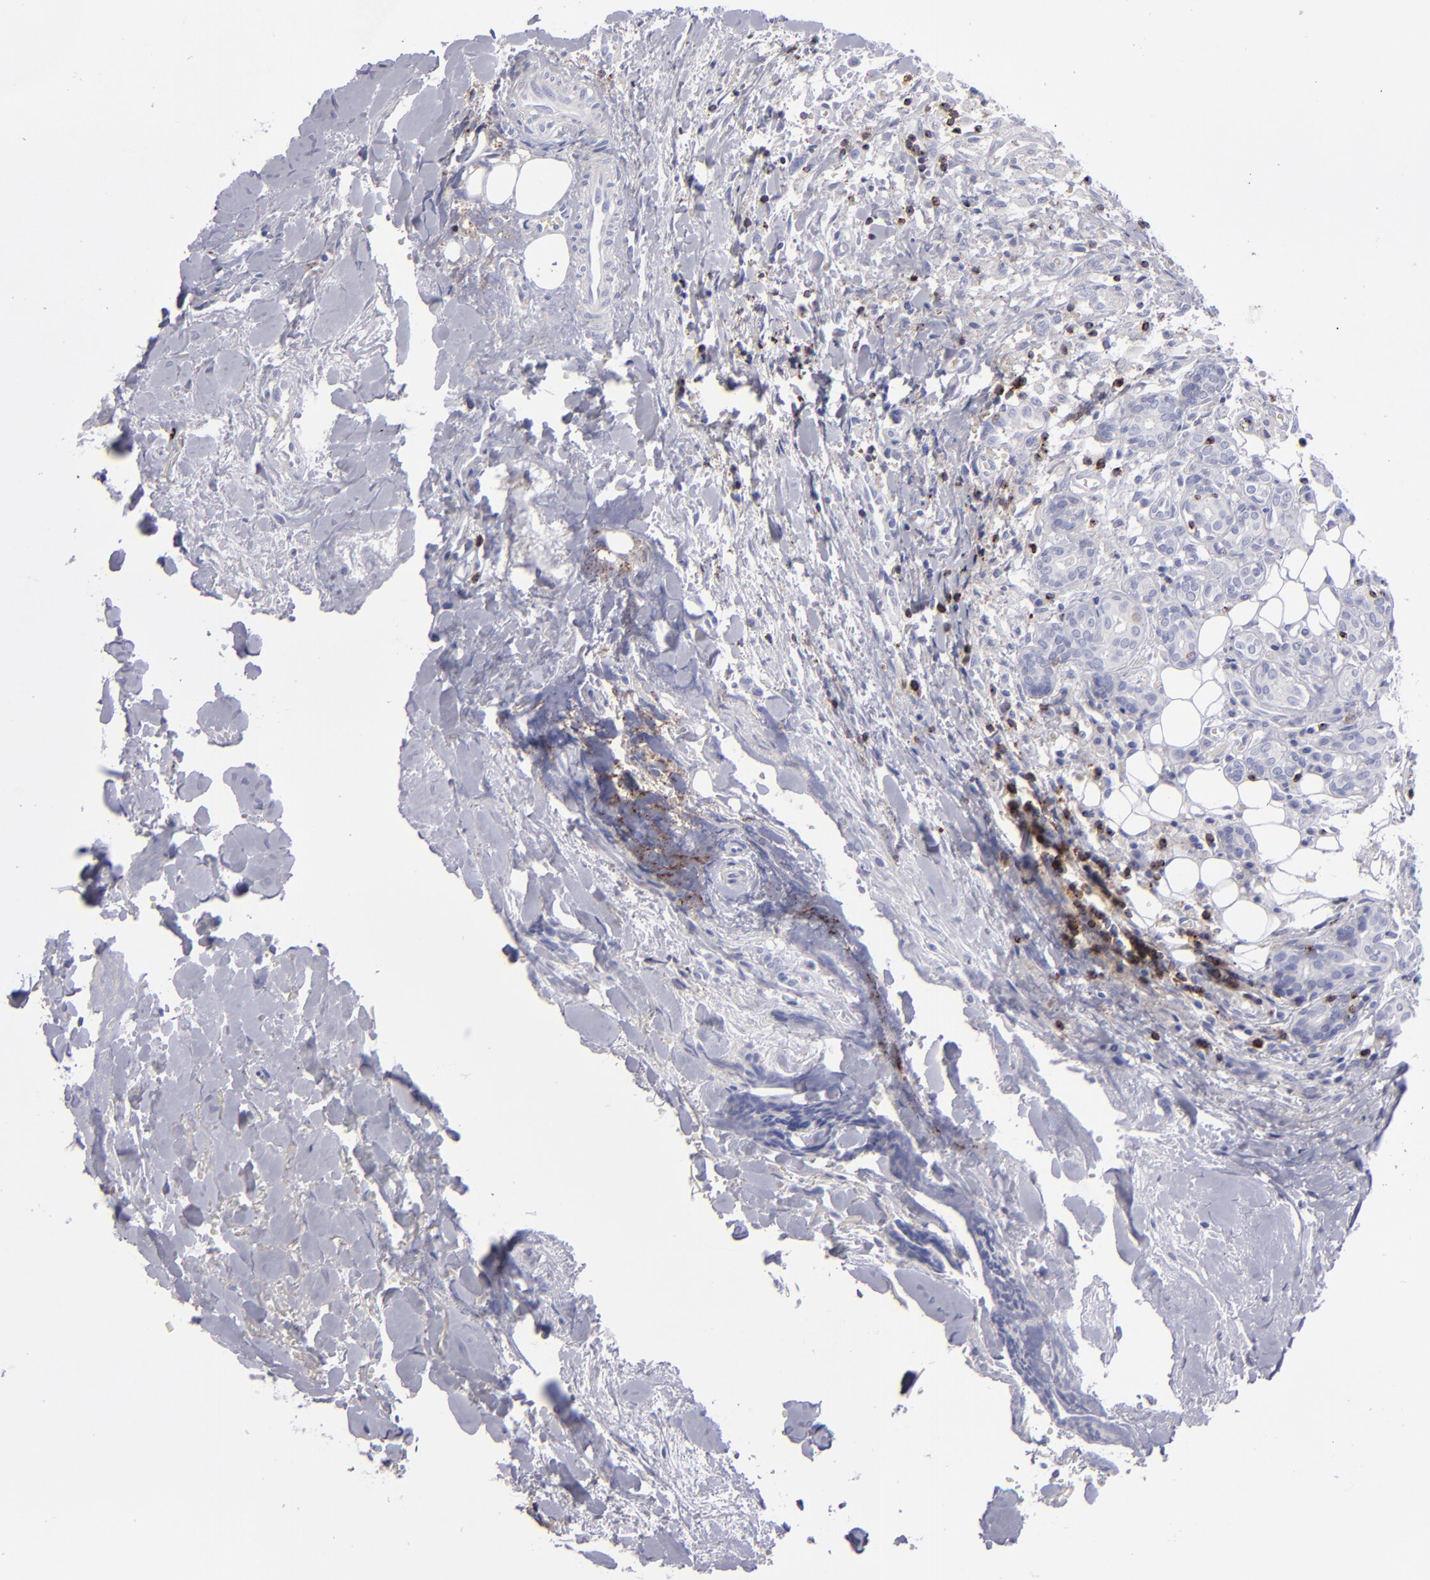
{"staining": {"intensity": "negative", "quantity": "none", "location": "none"}, "tissue": "head and neck cancer", "cell_type": "Tumor cells", "image_type": "cancer", "snomed": [{"axis": "morphology", "description": "Squamous cell carcinoma, NOS"}, {"axis": "topography", "description": "Salivary gland"}, {"axis": "topography", "description": "Head-Neck"}], "caption": "The image shows no staining of tumor cells in head and neck squamous cell carcinoma.", "gene": "CD2", "patient": {"sex": "male", "age": 70}}